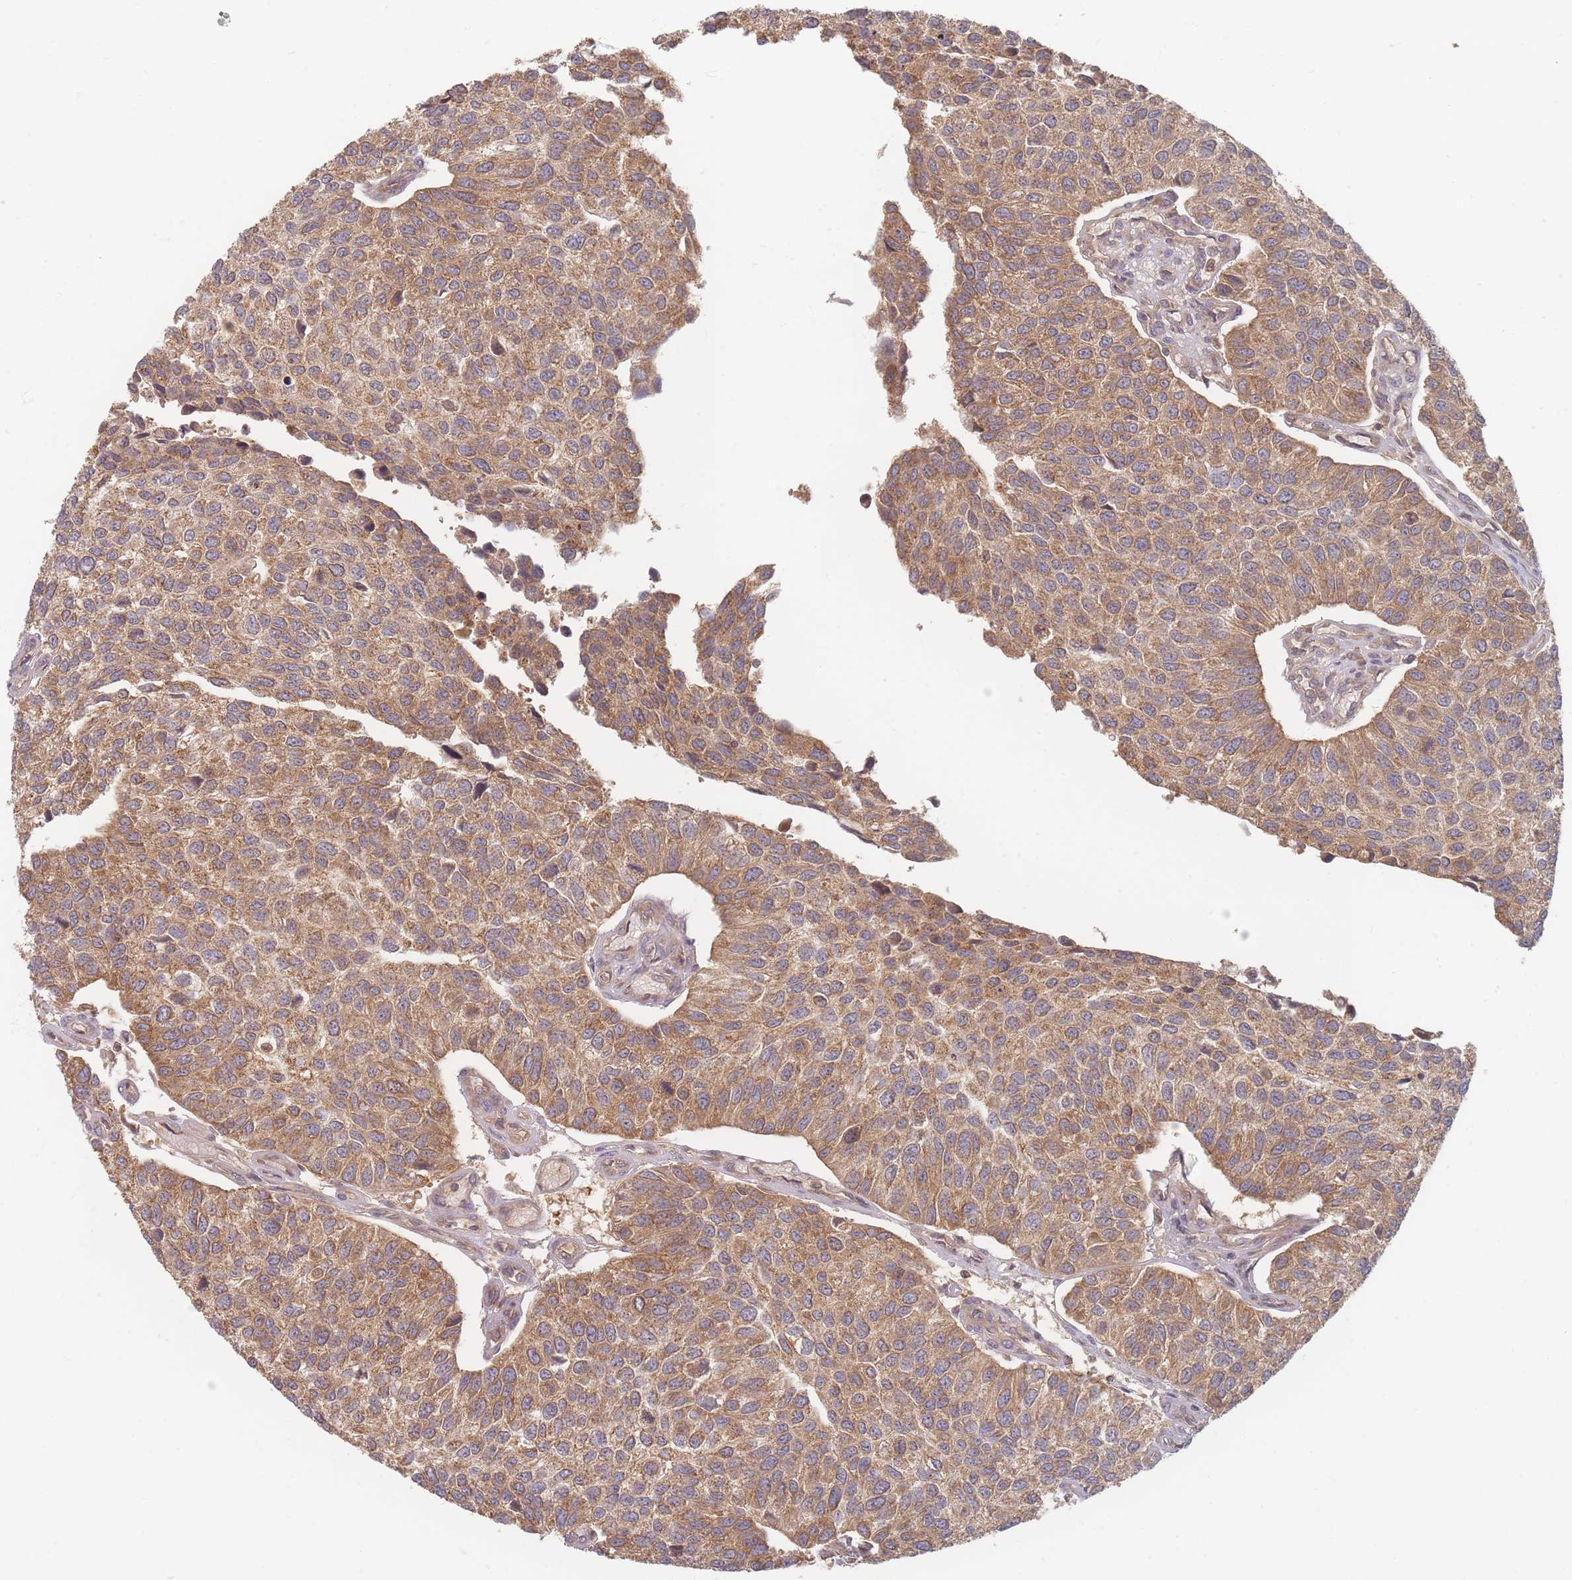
{"staining": {"intensity": "moderate", "quantity": ">75%", "location": "cytoplasmic/membranous"}, "tissue": "urothelial cancer", "cell_type": "Tumor cells", "image_type": "cancer", "snomed": [{"axis": "morphology", "description": "Urothelial carcinoma, NOS"}, {"axis": "topography", "description": "Urinary bladder"}], "caption": "A photomicrograph of human transitional cell carcinoma stained for a protein reveals moderate cytoplasmic/membranous brown staining in tumor cells.", "gene": "SLC35F3", "patient": {"sex": "male", "age": 55}}